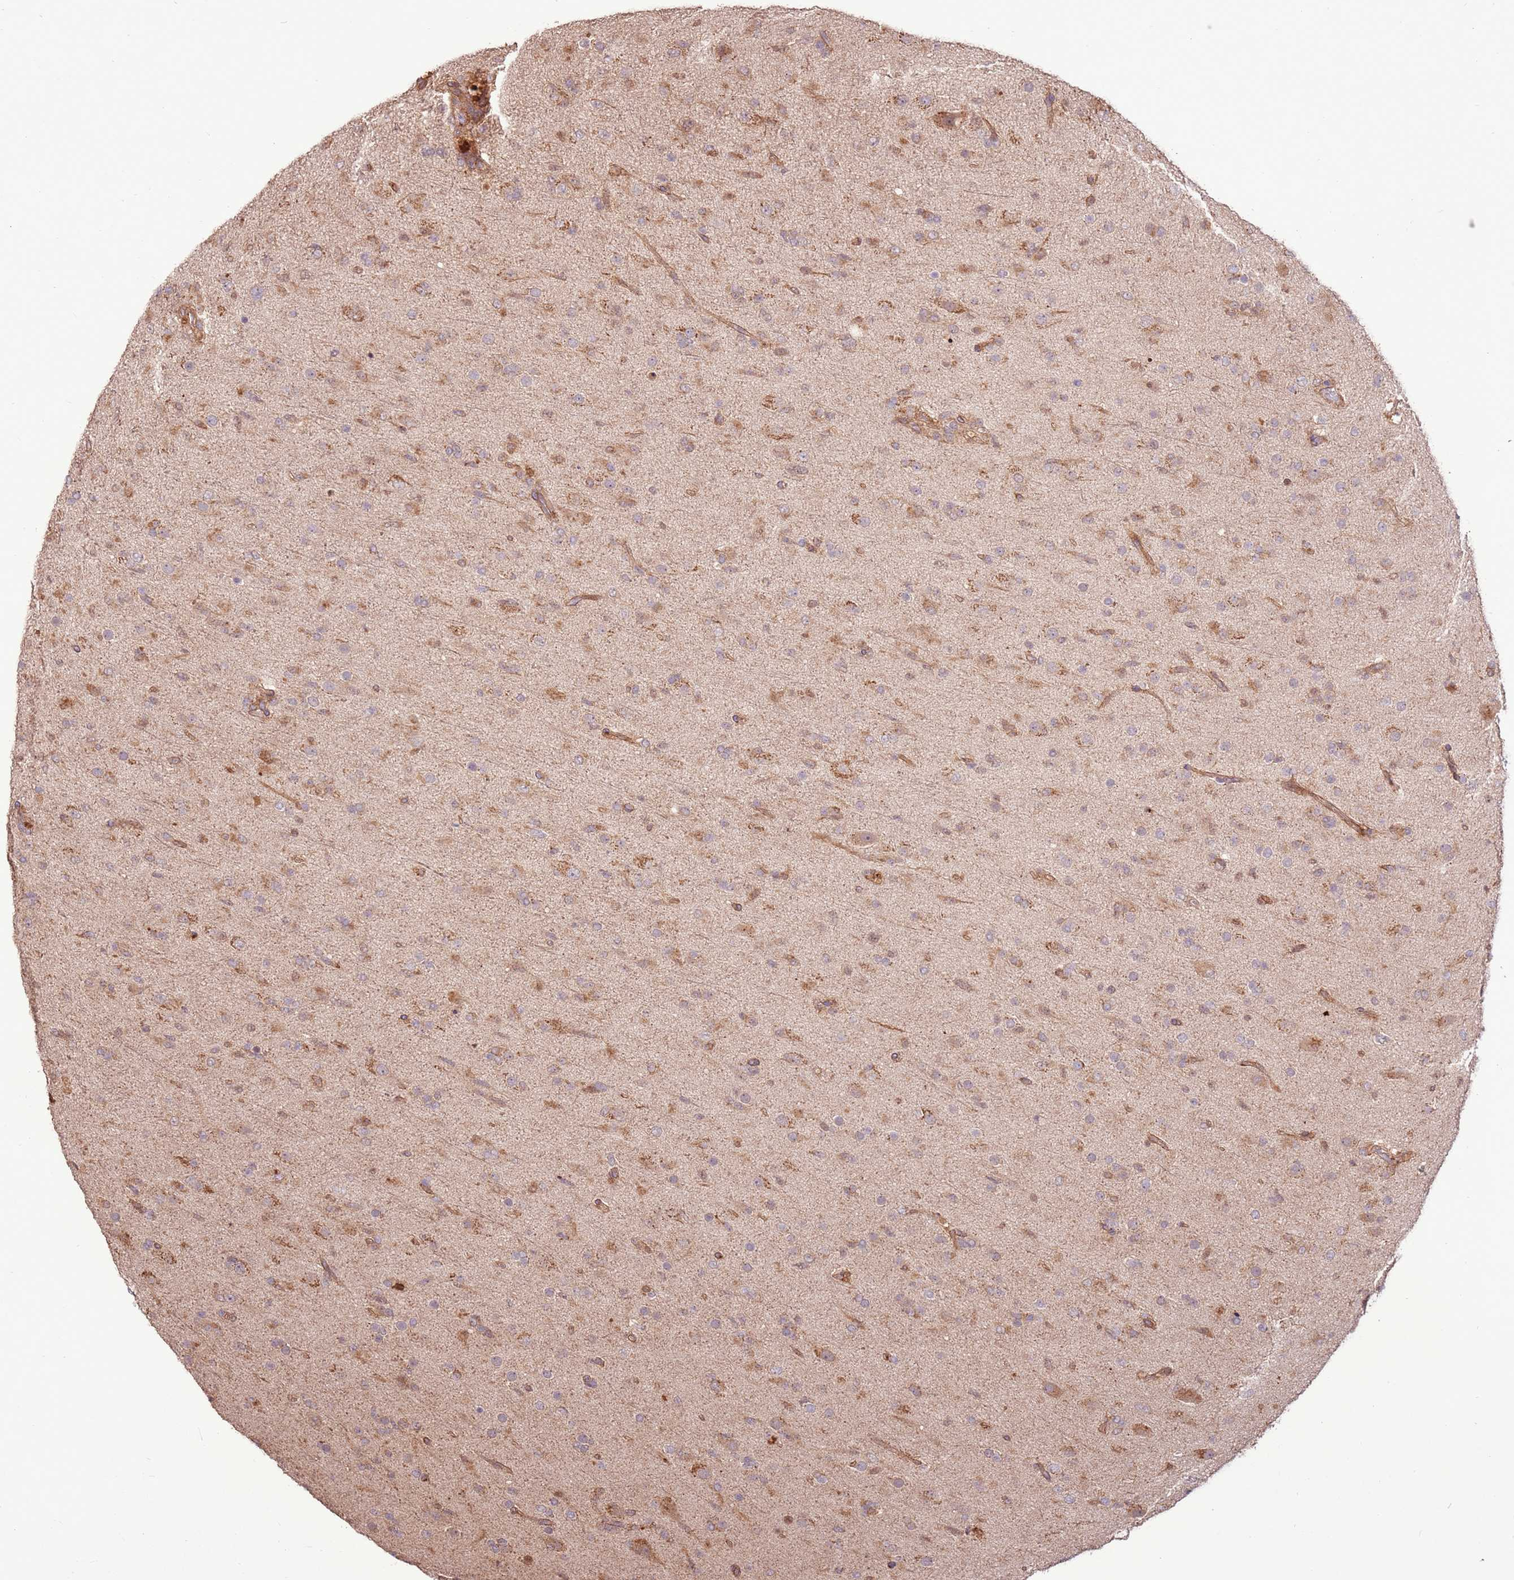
{"staining": {"intensity": "weak", "quantity": "25%-75%", "location": "cytoplasmic/membranous,nuclear"}, "tissue": "glioma", "cell_type": "Tumor cells", "image_type": "cancer", "snomed": [{"axis": "morphology", "description": "Glioma, malignant, Low grade"}, {"axis": "topography", "description": "Brain"}], "caption": "IHC (DAB (3,3'-diaminobenzidine)) staining of human malignant glioma (low-grade) shows weak cytoplasmic/membranous and nuclear protein positivity in about 25%-75% of tumor cells. The staining was performed using DAB to visualize the protein expression in brown, while the nuclei were stained in blue with hematoxylin (Magnification: 20x).", "gene": "CCDC112", "patient": {"sex": "male", "age": 65}}